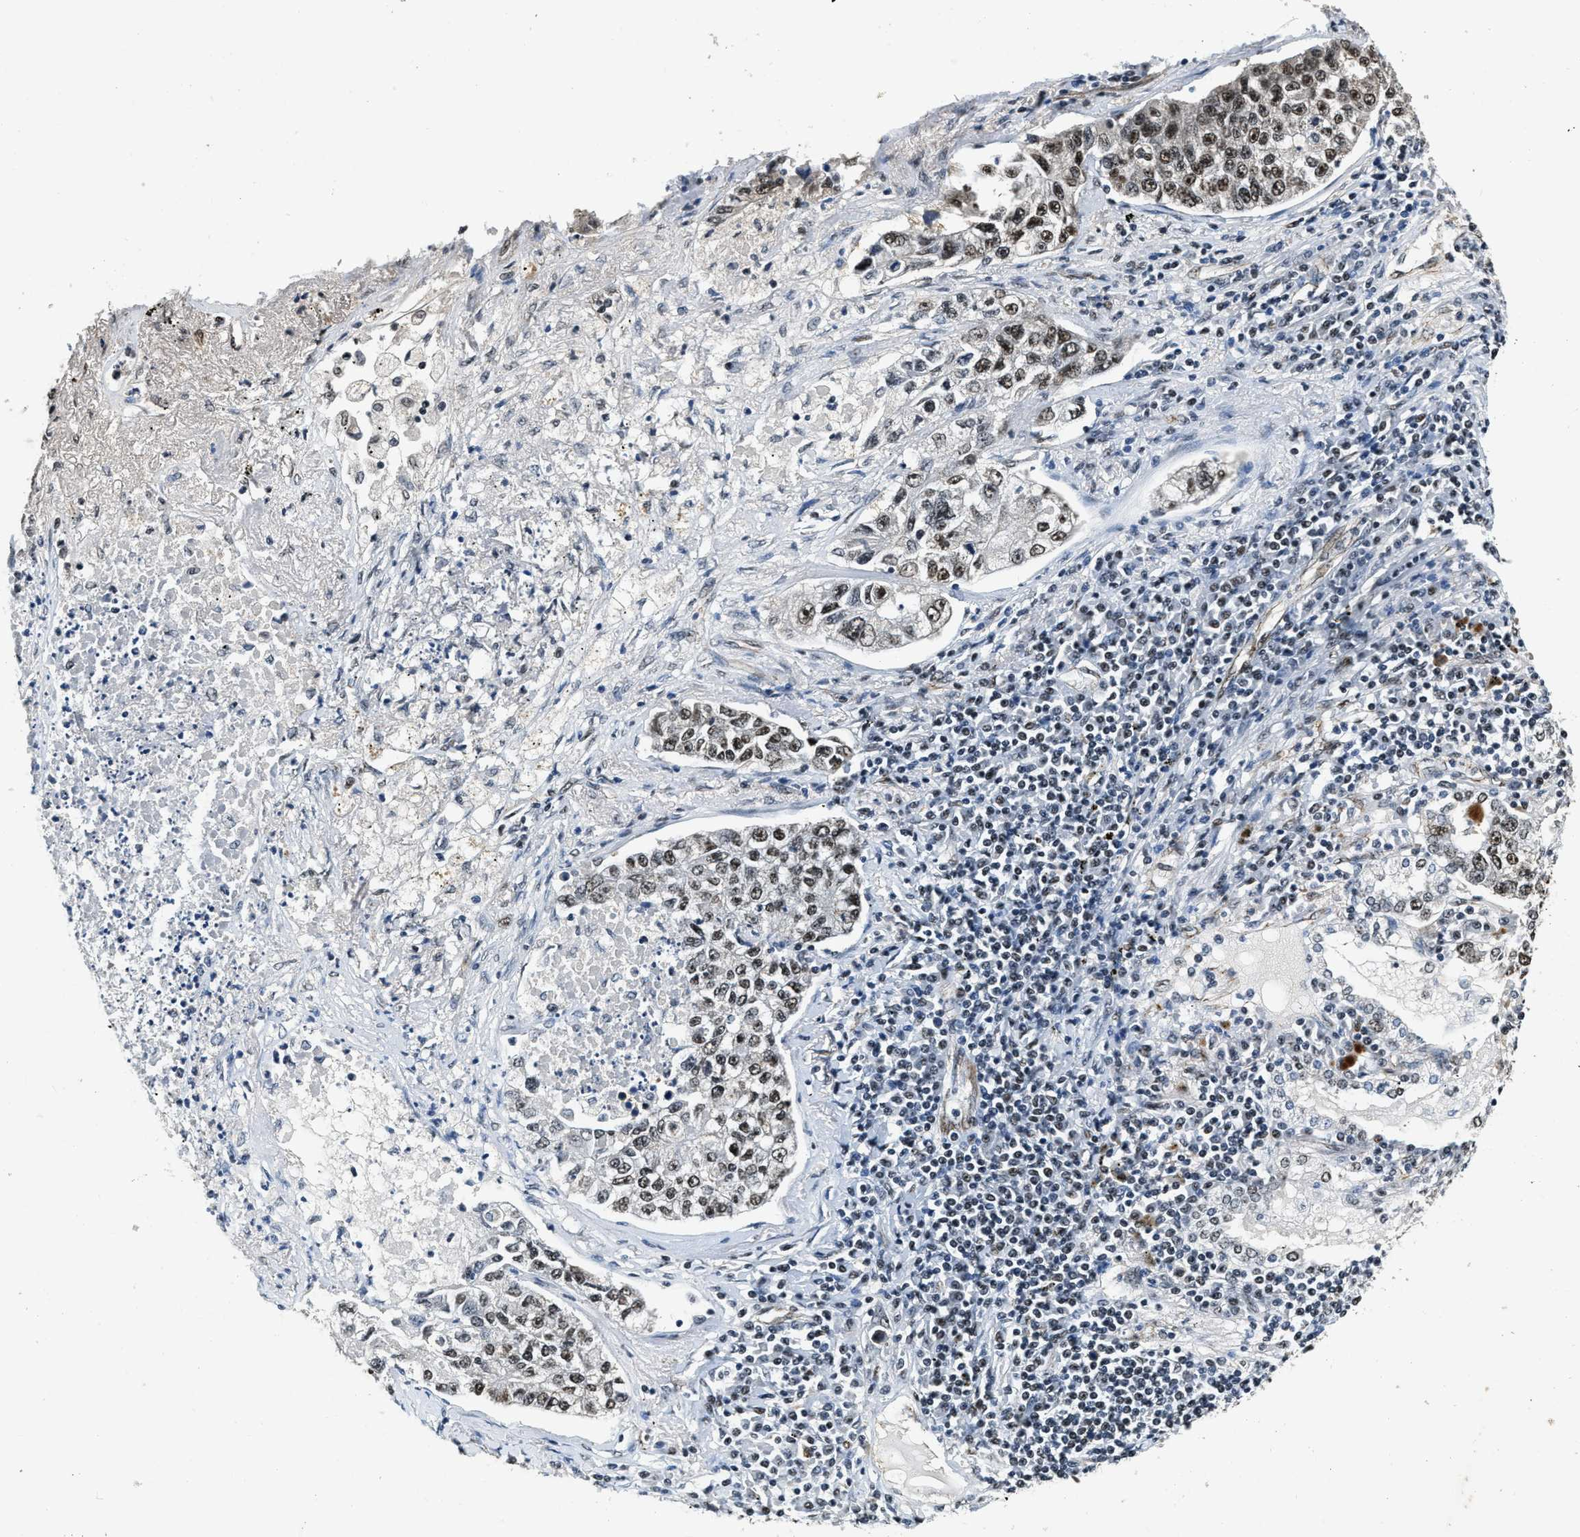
{"staining": {"intensity": "moderate", "quantity": ">75%", "location": "nuclear"}, "tissue": "lung cancer", "cell_type": "Tumor cells", "image_type": "cancer", "snomed": [{"axis": "morphology", "description": "Adenocarcinoma, NOS"}, {"axis": "topography", "description": "Lung"}], "caption": "Protein analysis of lung adenocarcinoma tissue shows moderate nuclear expression in approximately >75% of tumor cells.", "gene": "CCNE1", "patient": {"sex": "male", "age": 49}}